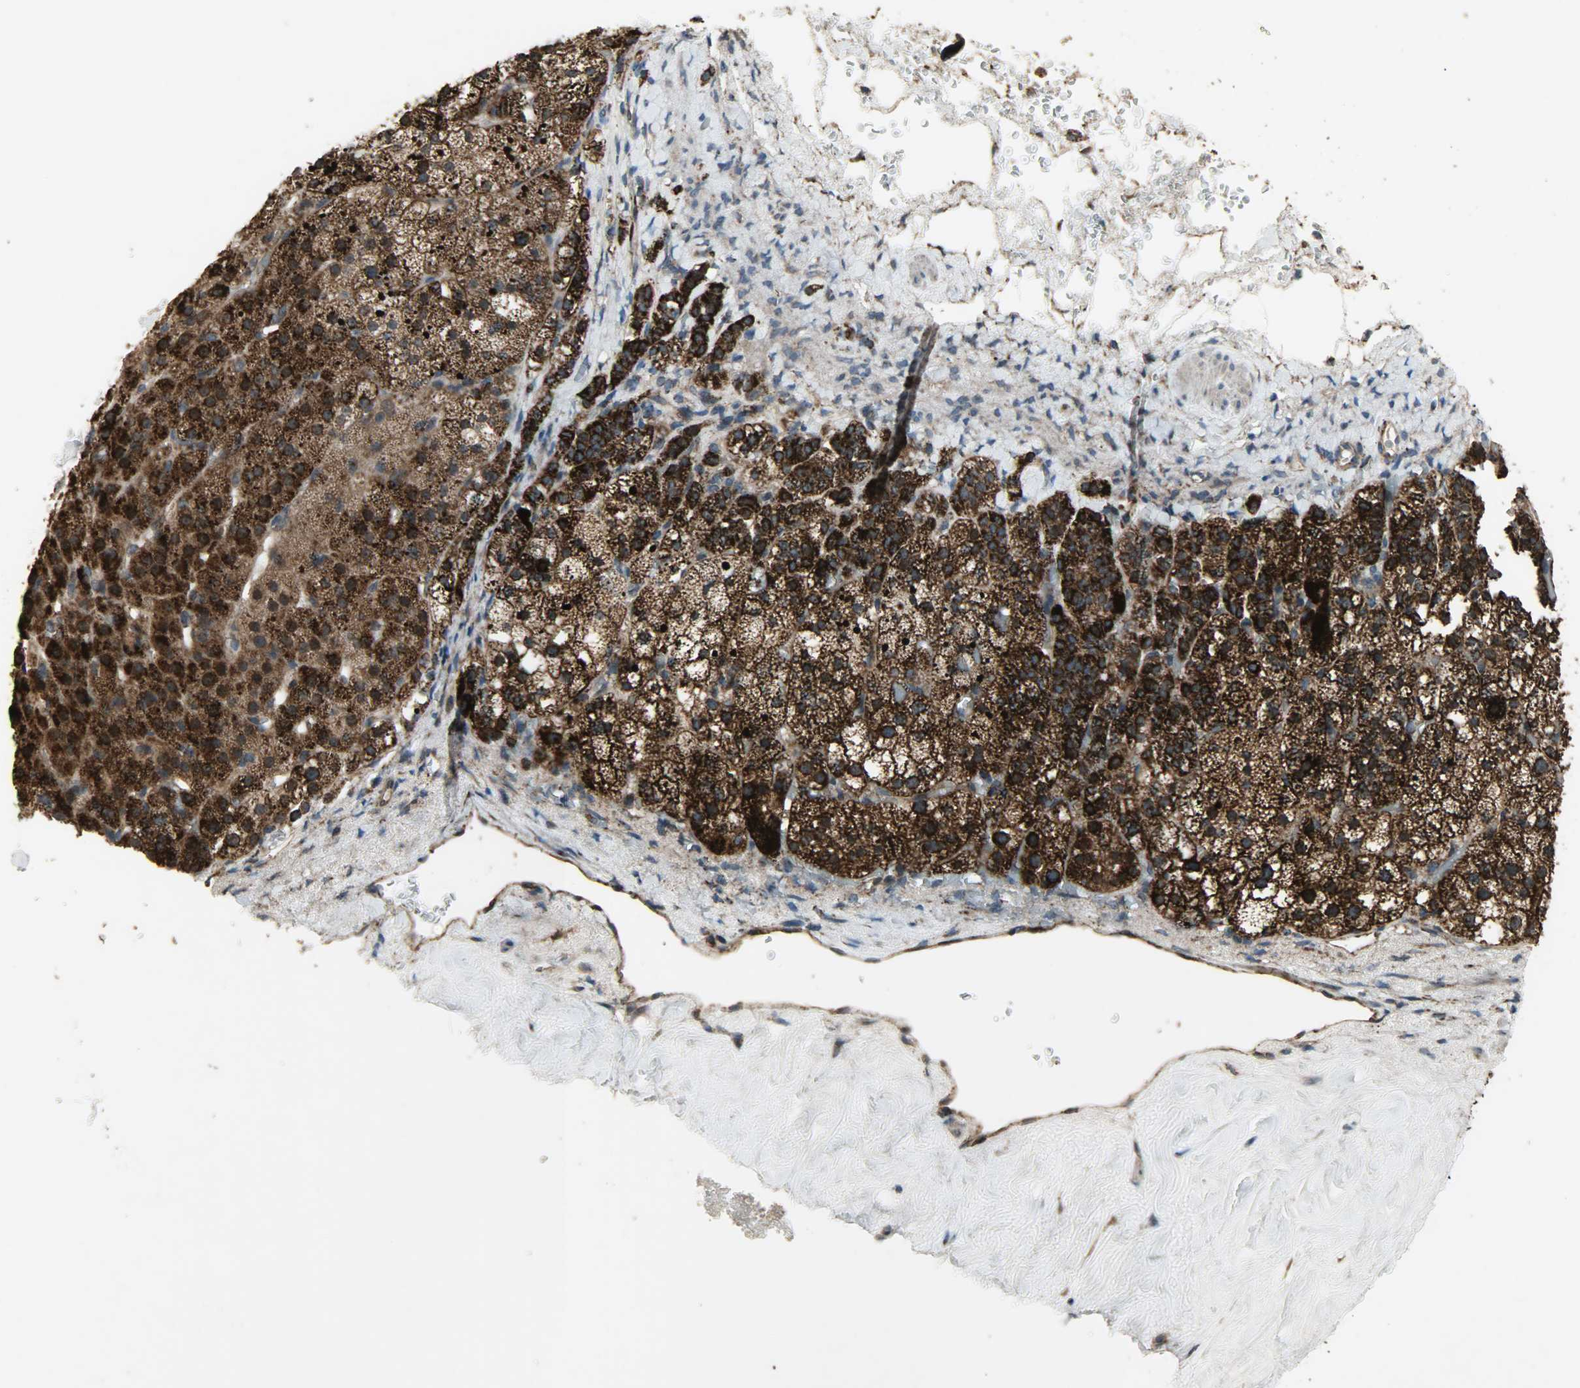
{"staining": {"intensity": "strong", "quantity": ">75%", "location": "cytoplasmic/membranous"}, "tissue": "adrenal gland", "cell_type": "Glandular cells", "image_type": "normal", "snomed": [{"axis": "morphology", "description": "Normal tissue, NOS"}, {"axis": "topography", "description": "Adrenal gland"}], "caption": "Immunohistochemical staining of normal adrenal gland exhibits >75% levels of strong cytoplasmic/membranous protein staining in approximately >75% of glandular cells. (DAB = brown stain, brightfield microscopy at high magnification).", "gene": "AMT", "patient": {"sex": "male", "age": 35}}